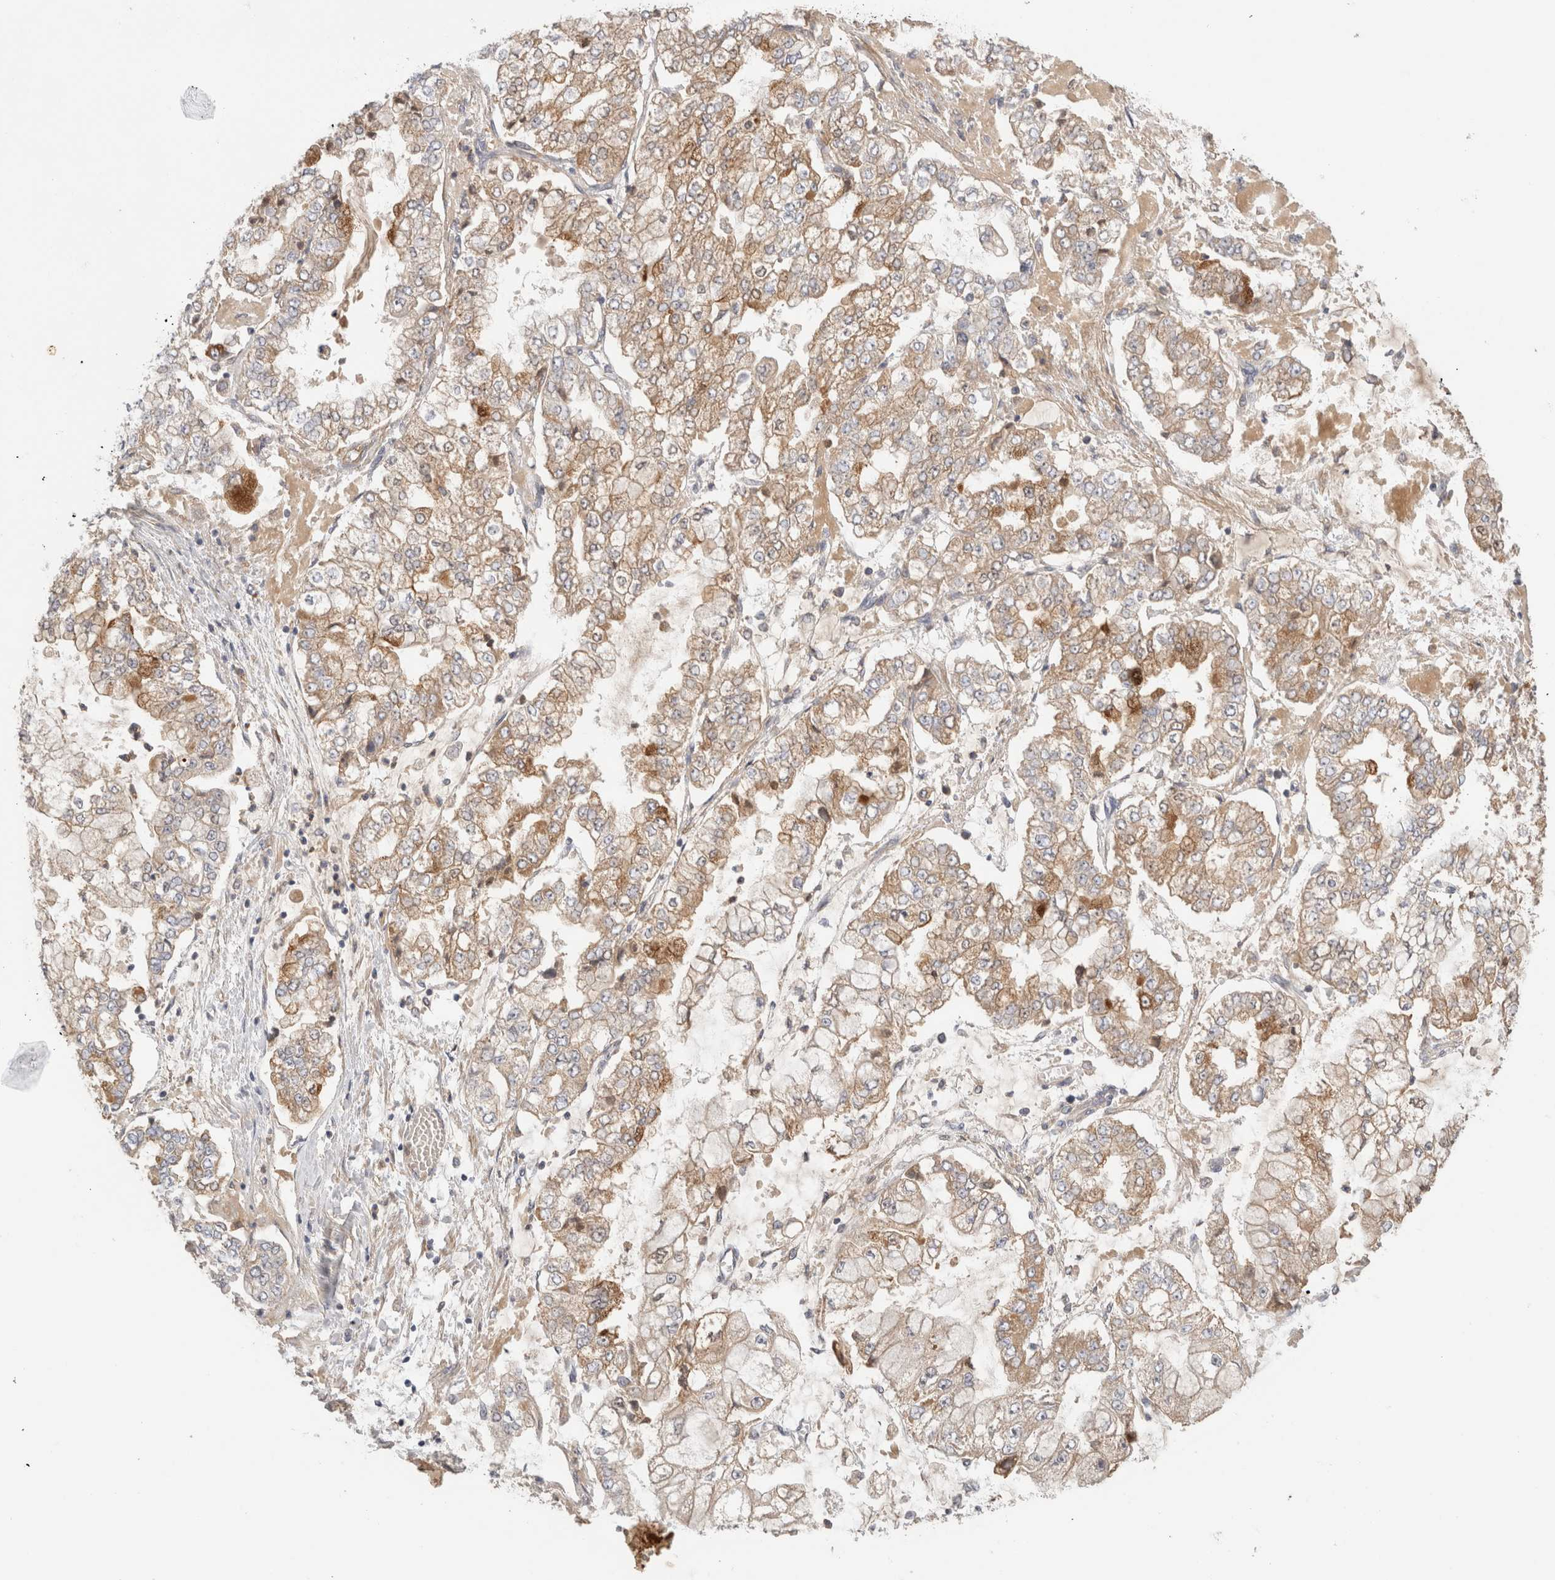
{"staining": {"intensity": "moderate", "quantity": ">75%", "location": "cytoplasmic/membranous"}, "tissue": "stomach cancer", "cell_type": "Tumor cells", "image_type": "cancer", "snomed": [{"axis": "morphology", "description": "Adenocarcinoma, NOS"}, {"axis": "topography", "description": "Stomach"}], "caption": "This photomicrograph demonstrates immunohistochemistry (IHC) staining of human adenocarcinoma (stomach), with medium moderate cytoplasmic/membranous staining in about >75% of tumor cells.", "gene": "SGK3", "patient": {"sex": "male", "age": 76}}